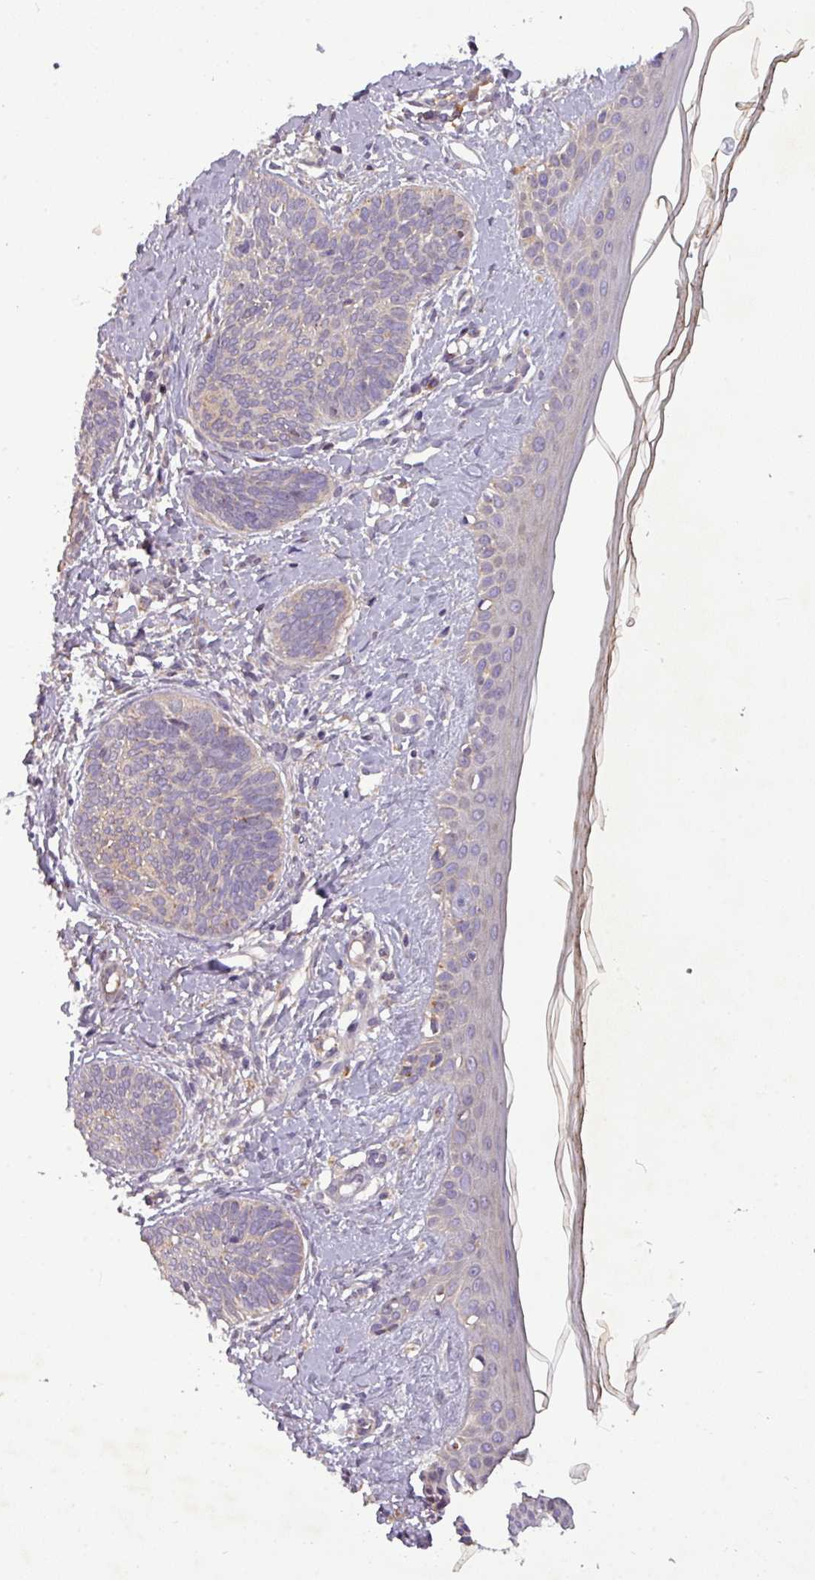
{"staining": {"intensity": "negative", "quantity": "none", "location": "none"}, "tissue": "skin cancer", "cell_type": "Tumor cells", "image_type": "cancer", "snomed": [{"axis": "morphology", "description": "Basal cell carcinoma"}, {"axis": "topography", "description": "Skin"}], "caption": "An image of skin basal cell carcinoma stained for a protein displays no brown staining in tumor cells.", "gene": "PAPLN", "patient": {"sex": "female", "age": 81}}